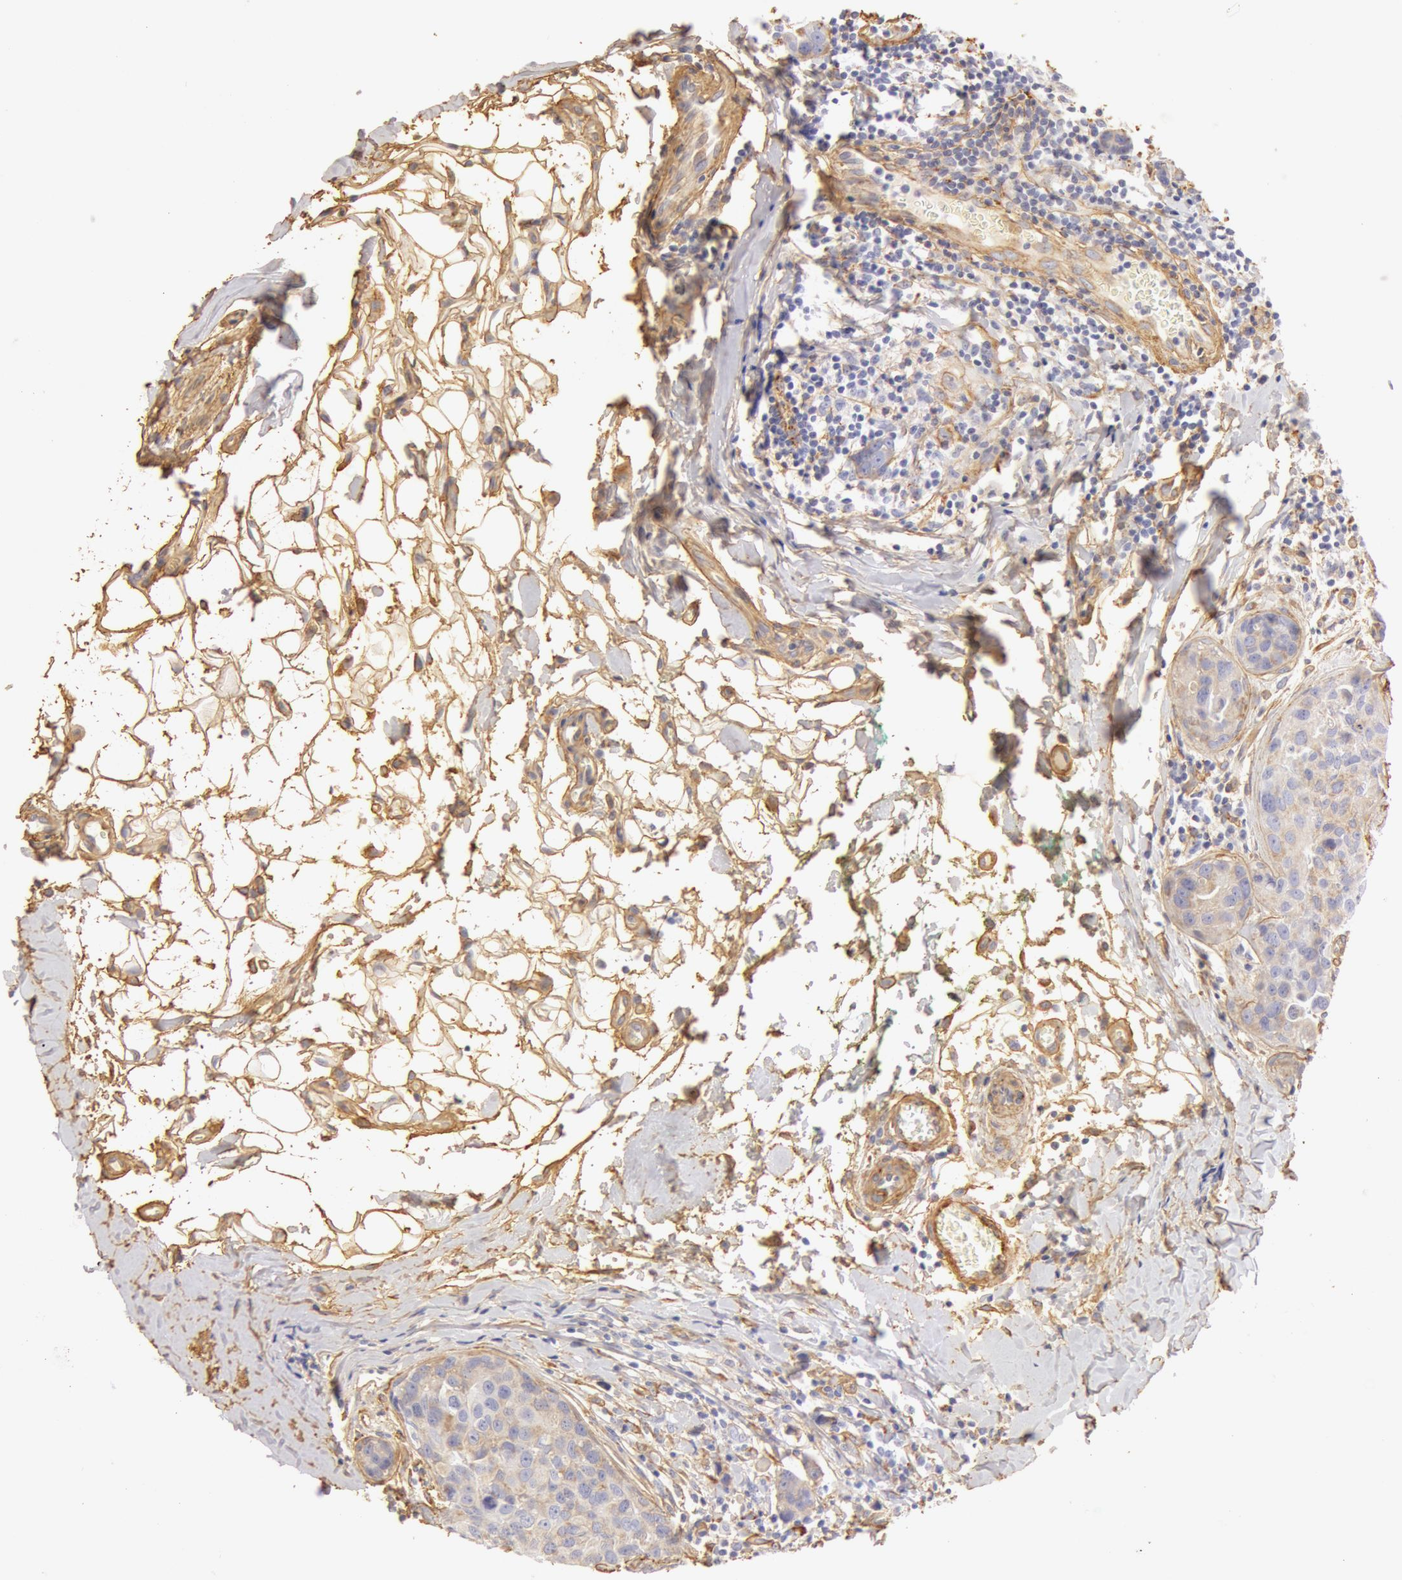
{"staining": {"intensity": "weak", "quantity": "25%-75%", "location": "cytoplasmic/membranous"}, "tissue": "breast cancer", "cell_type": "Tumor cells", "image_type": "cancer", "snomed": [{"axis": "morphology", "description": "Duct carcinoma"}, {"axis": "topography", "description": "Breast"}], "caption": "A brown stain labels weak cytoplasmic/membranous staining of a protein in human breast cancer (infiltrating ductal carcinoma) tumor cells.", "gene": "COL4A1", "patient": {"sex": "female", "age": 24}}